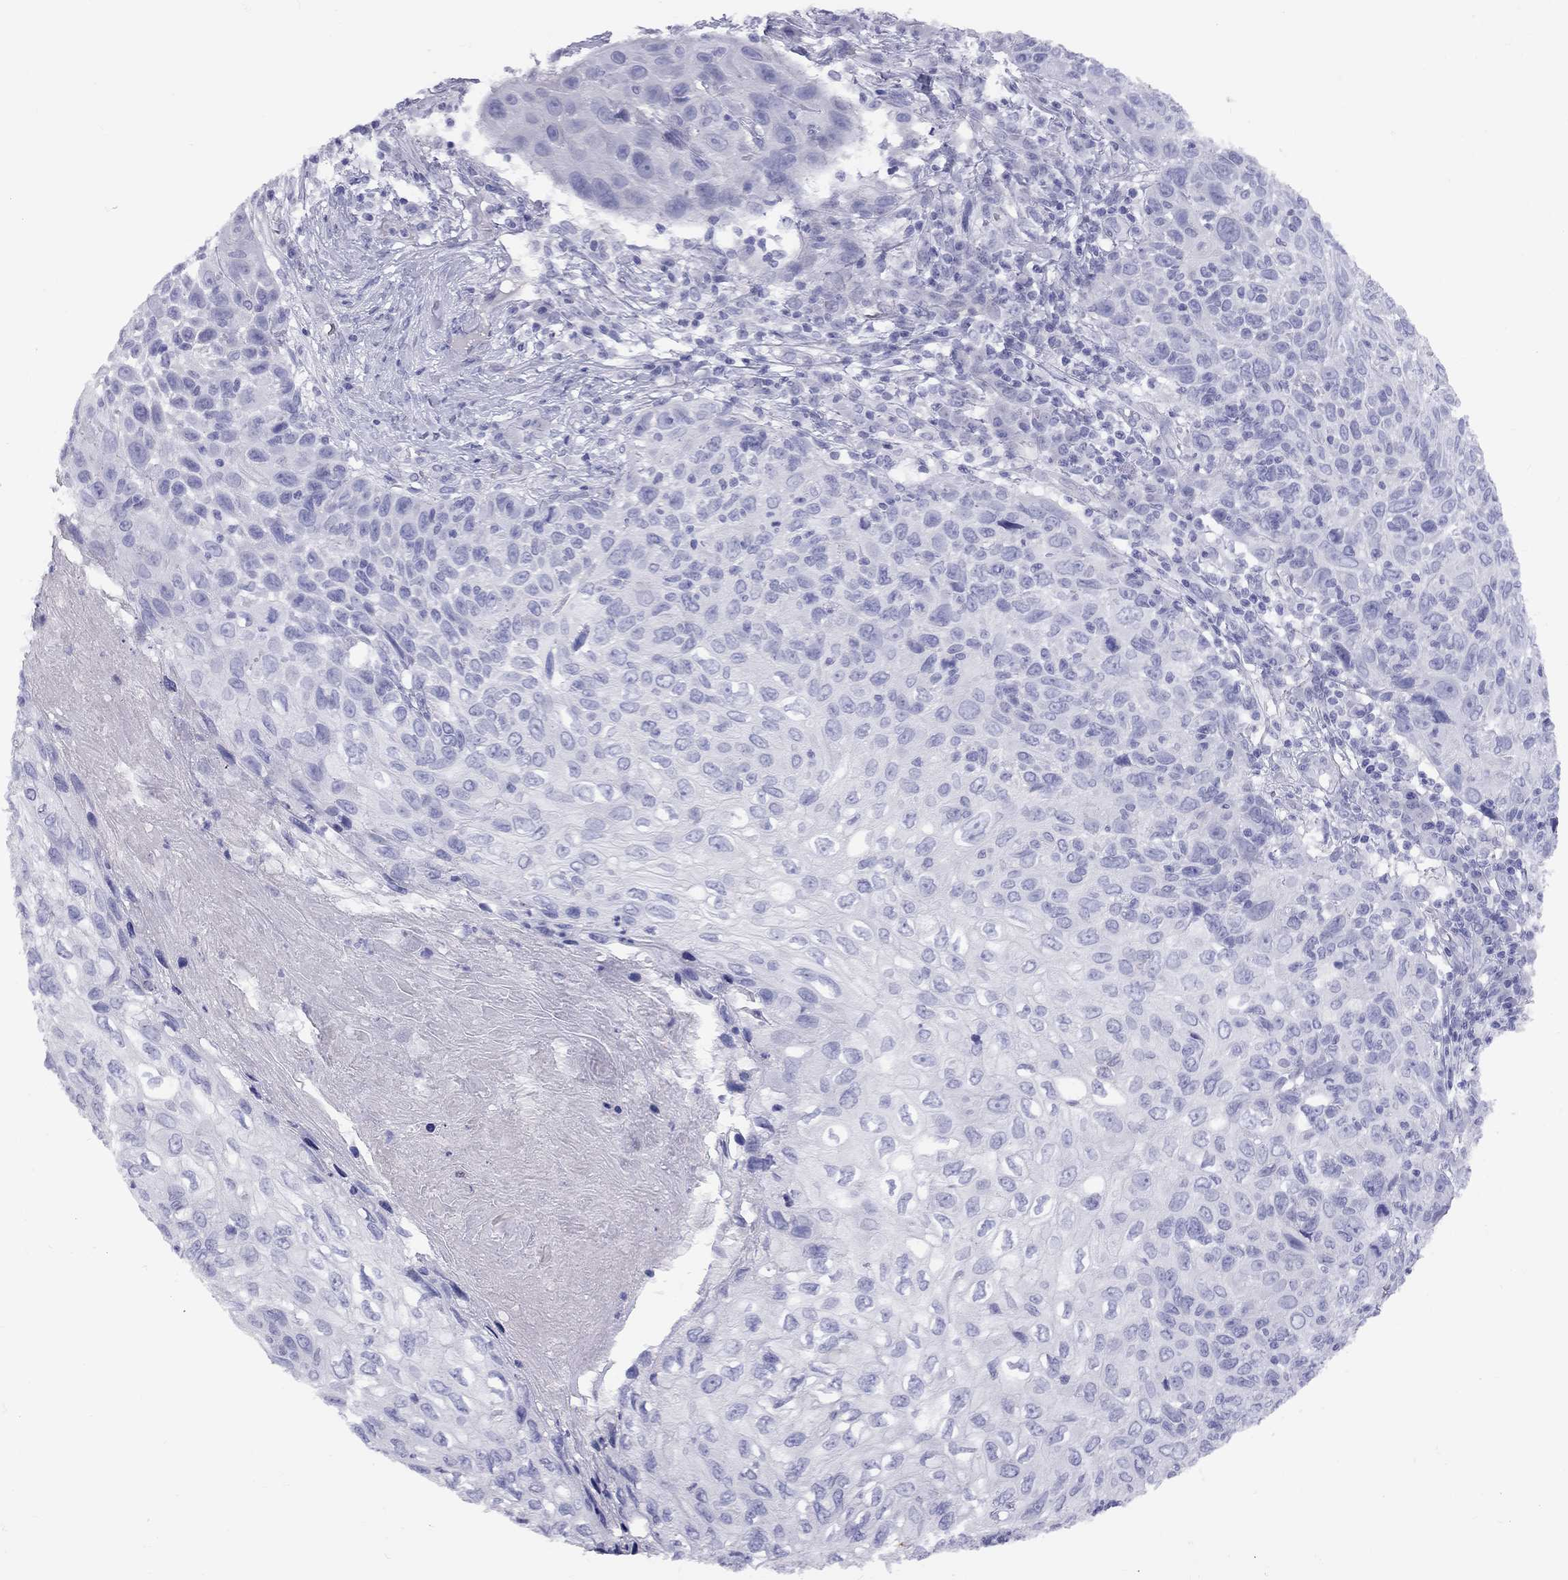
{"staining": {"intensity": "negative", "quantity": "none", "location": "none"}, "tissue": "skin cancer", "cell_type": "Tumor cells", "image_type": "cancer", "snomed": [{"axis": "morphology", "description": "Squamous cell carcinoma, NOS"}, {"axis": "topography", "description": "Skin"}], "caption": "A micrograph of skin squamous cell carcinoma stained for a protein exhibits no brown staining in tumor cells.", "gene": "FSCN3", "patient": {"sex": "male", "age": 92}}